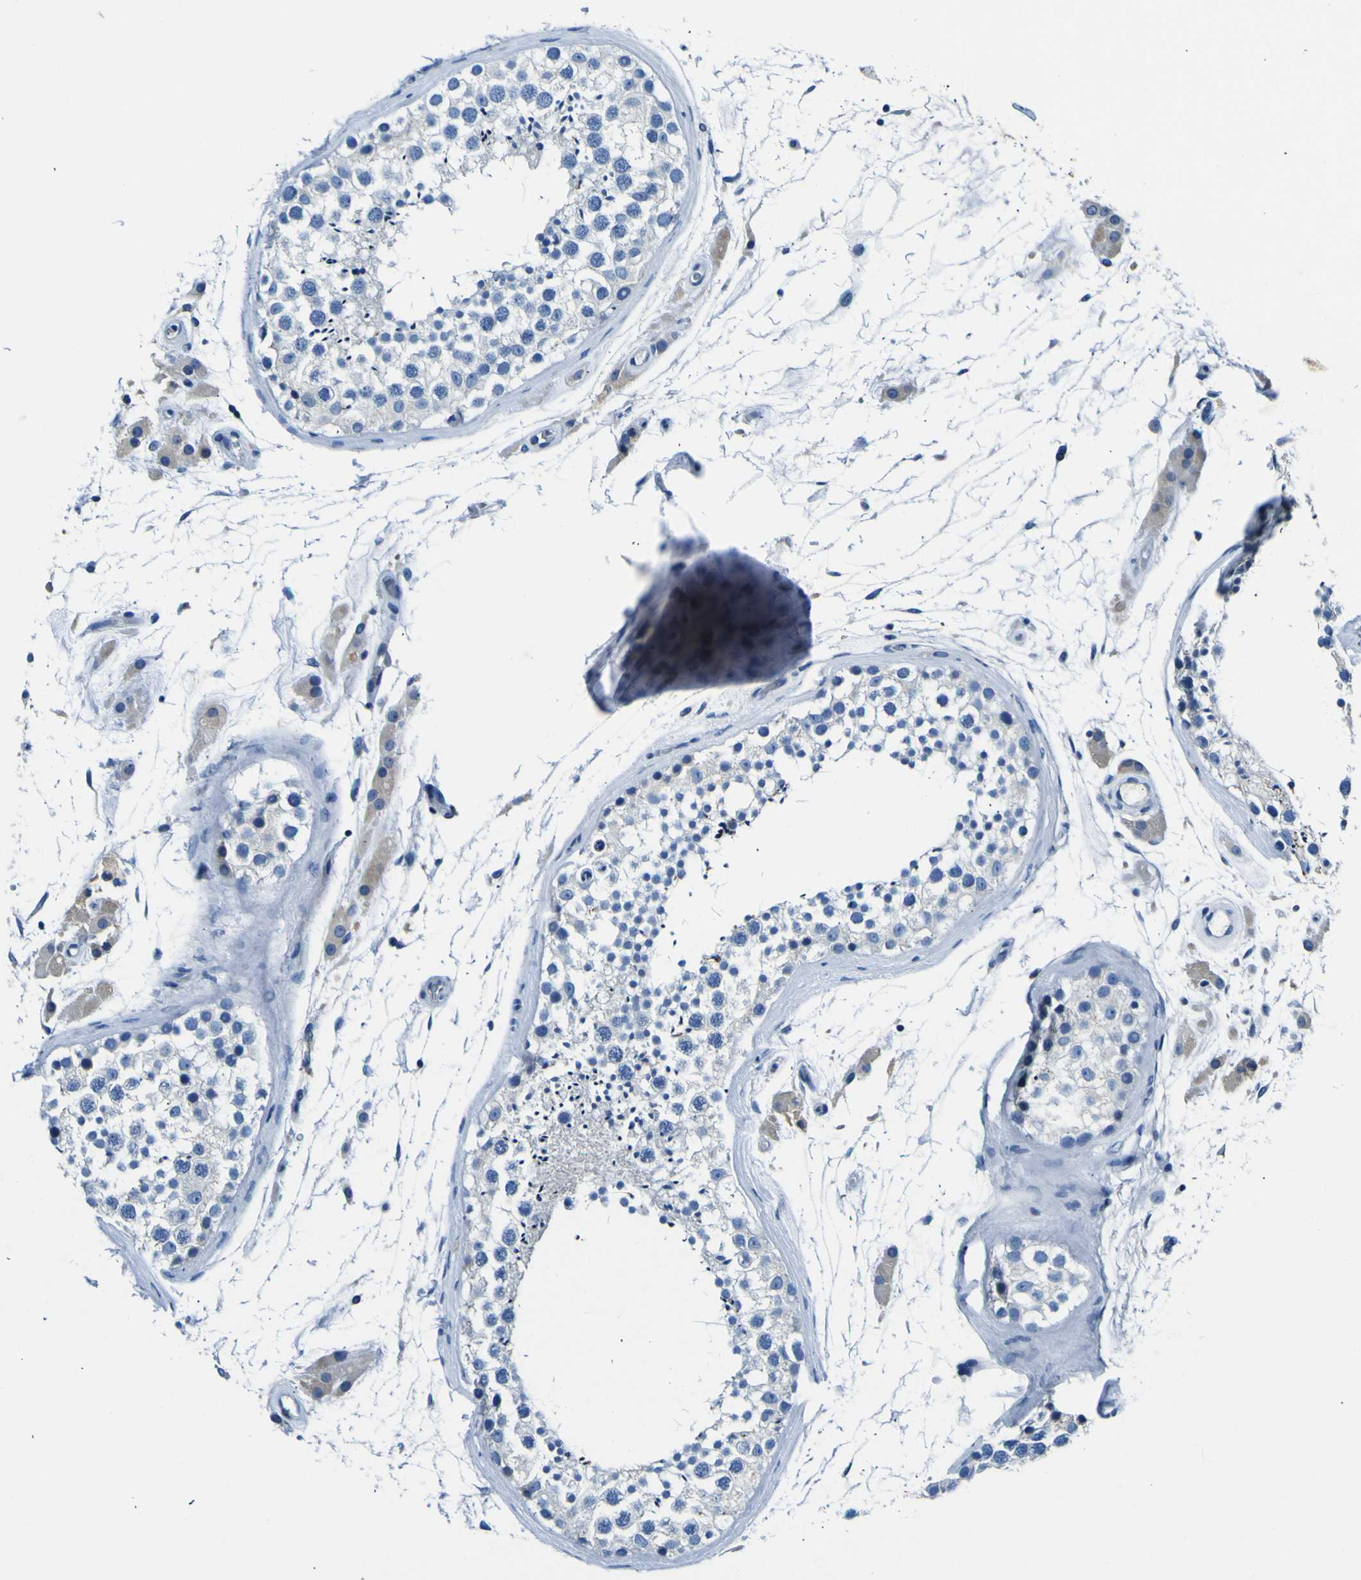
{"staining": {"intensity": "negative", "quantity": "none", "location": "none"}, "tissue": "testis", "cell_type": "Cells in seminiferous ducts", "image_type": "normal", "snomed": [{"axis": "morphology", "description": "Normal tissue, NOS"}, {"axis": "topography", "description": "Testis"}], "caption": "An immunohistochemistry (IHC) histopathology image of benign testis is shown. There is no staining in cells in seminiferous ducts of testis. (DAB (3,3'-diaminobenzidine) immunohistochemistry (IHC) visualized using brightfield microscopy, high magnification).", "gene": "ADGRA2", "patient": {"sex": "male", "age": 46}}